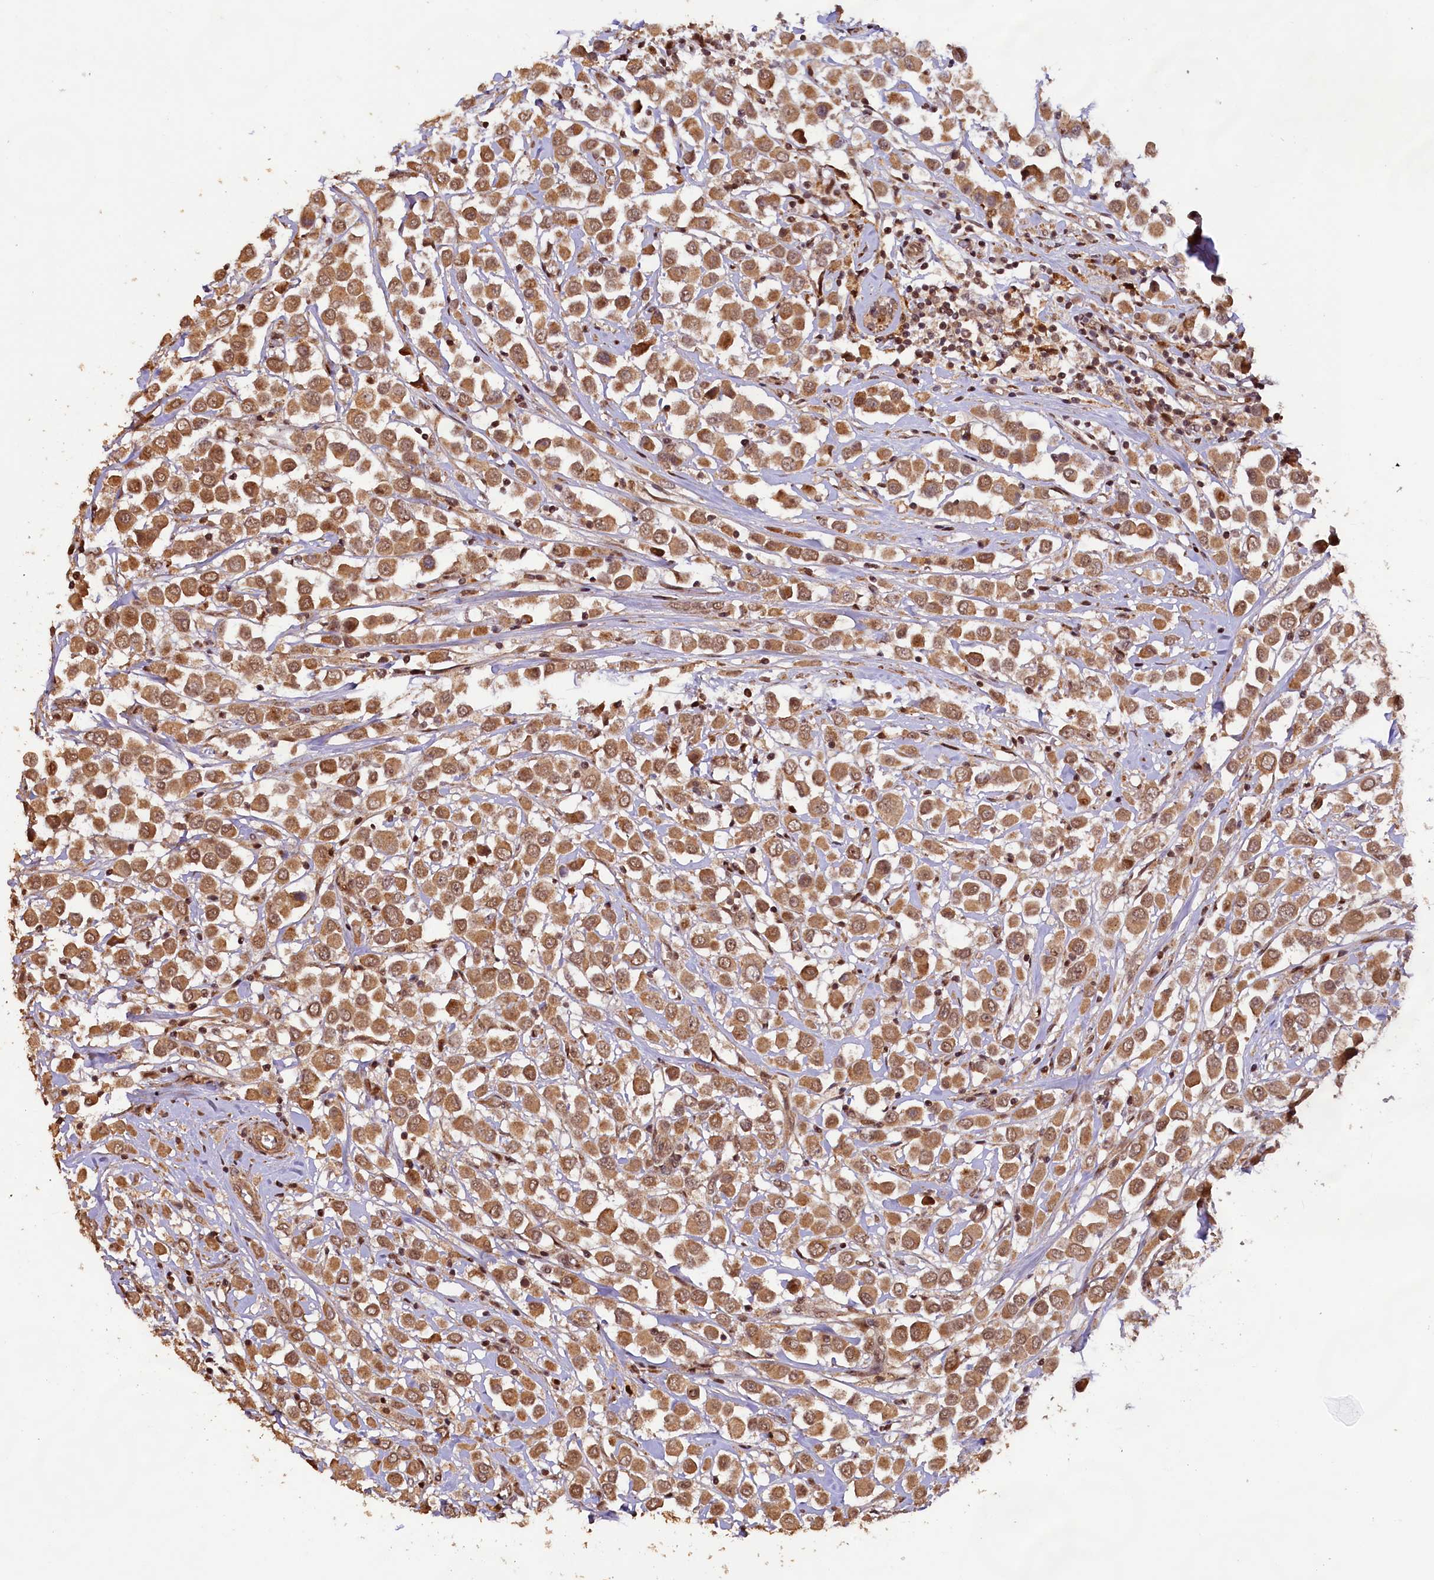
{"staining": {"intensity": "moderate", "quantity": ">75%", "location": "cytoplasmic/membranous,nuclear"}, "tissue": "breast cancer", "cell_type": "Tumor cells", "image_type": "cancer", "snomed": [{"axis": "morphology", "description": "Duct carcinoma"}, {"axis": "topography", "description": "Breast"}], "caption": "The histopathology image demonstrates staining of breast invasive ductal carcinoma, revealing moderate cytoplasmic/membranous and nuclear protein staining (brown color) within tumor cells. Immunohistochemistry (ihc) stains the protein in brown and the nuclei are stained blue.", "gene": "SHPRH", "patient": {"sex": "female", "age": 61}}